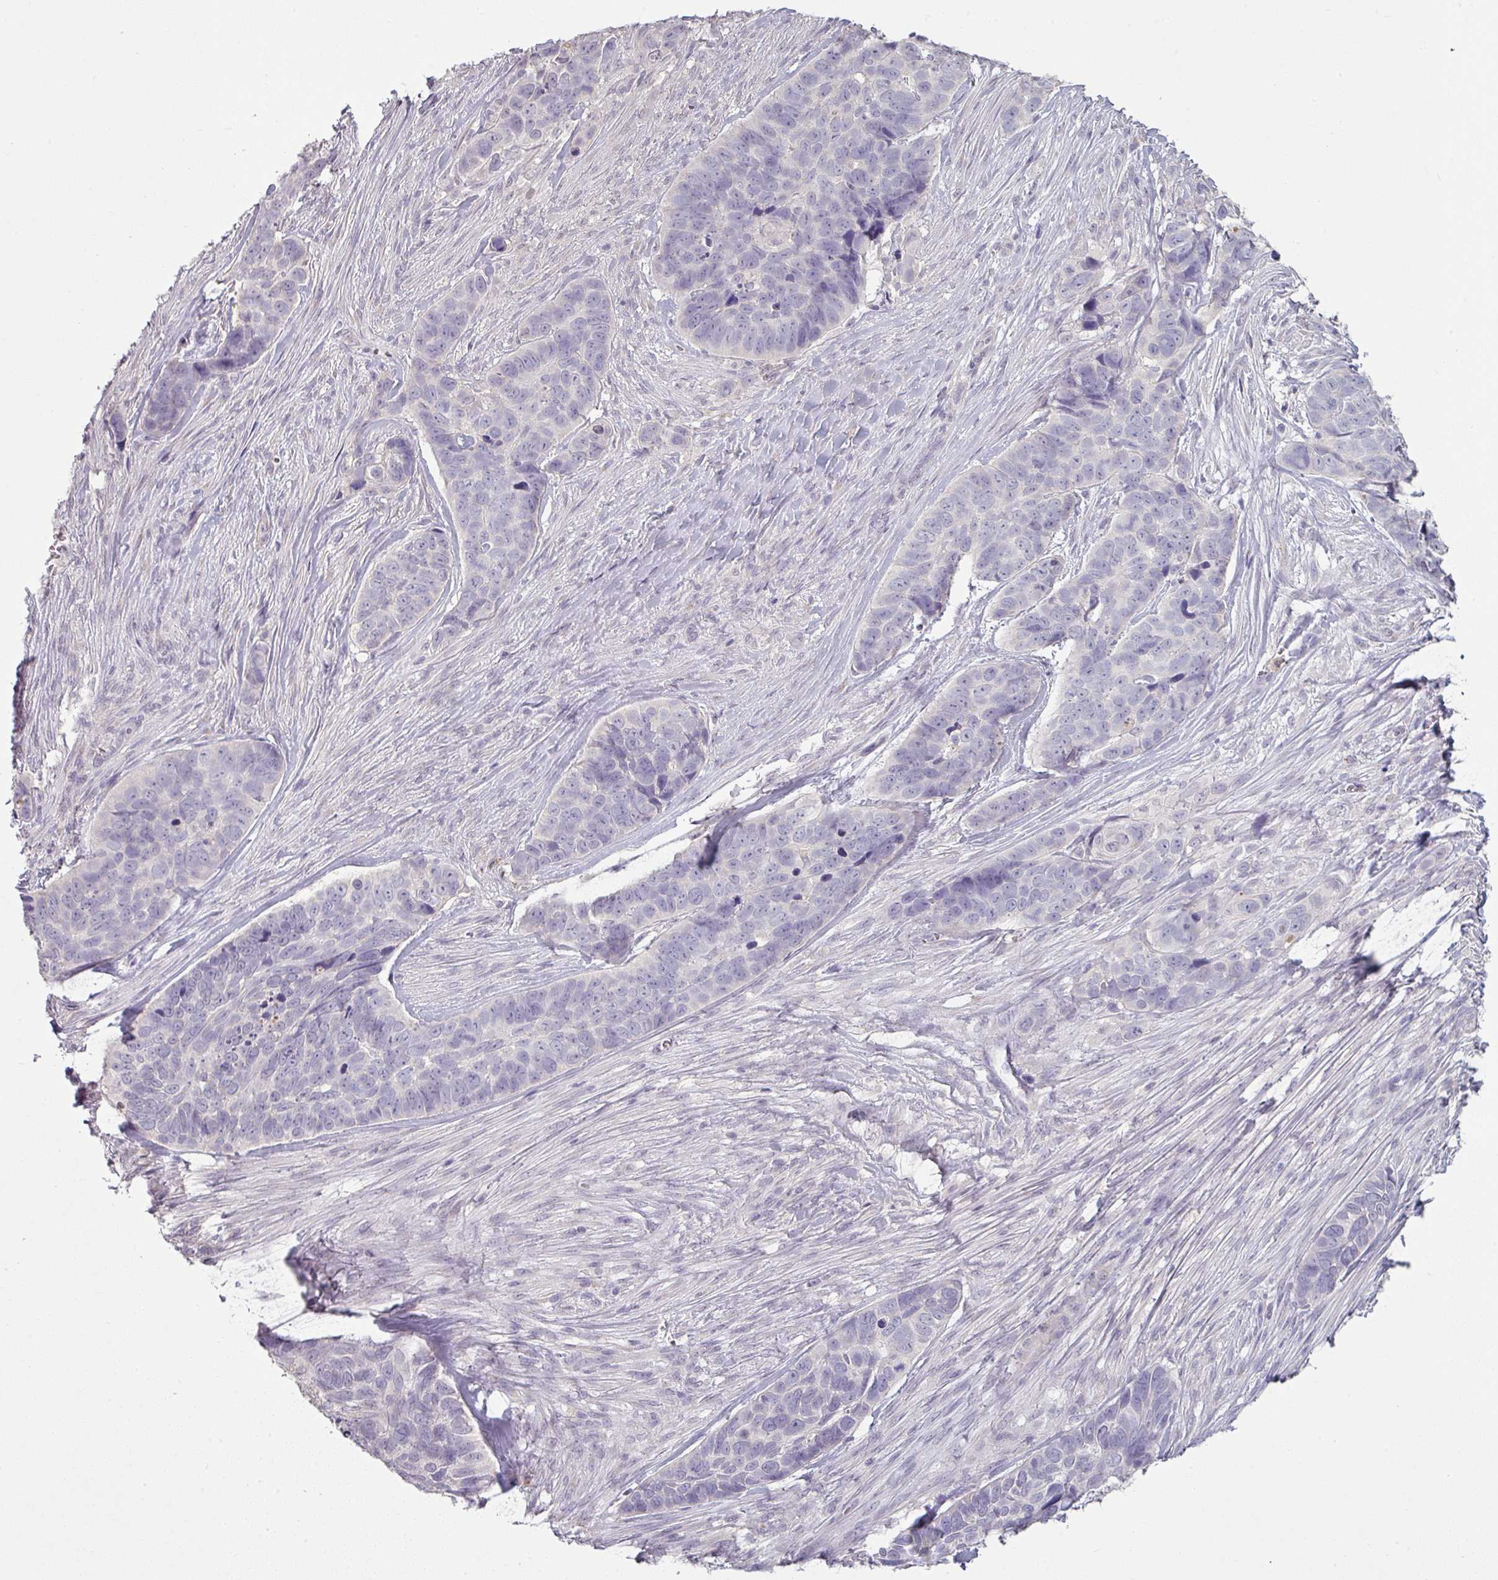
{"staining": {"intensity": "negative", "quantity": "none", "location": "none"}, "tissue": "skin cancer", "cell_type": "Tumor cells", "image_type": "cancer", "snomed": [{"axis": "morphology", "description": "Basal cell carcinoma"}, {"axis": "topography", "description": "Skin"}], "caption": "IHC histopathology image of human skin cancer (basal cell carcinoma) stained for a protein (brown), which shows no expression in tumor cells.", "gene": "MAGEC3", "patient": {"sex": "female", "age": 82}}